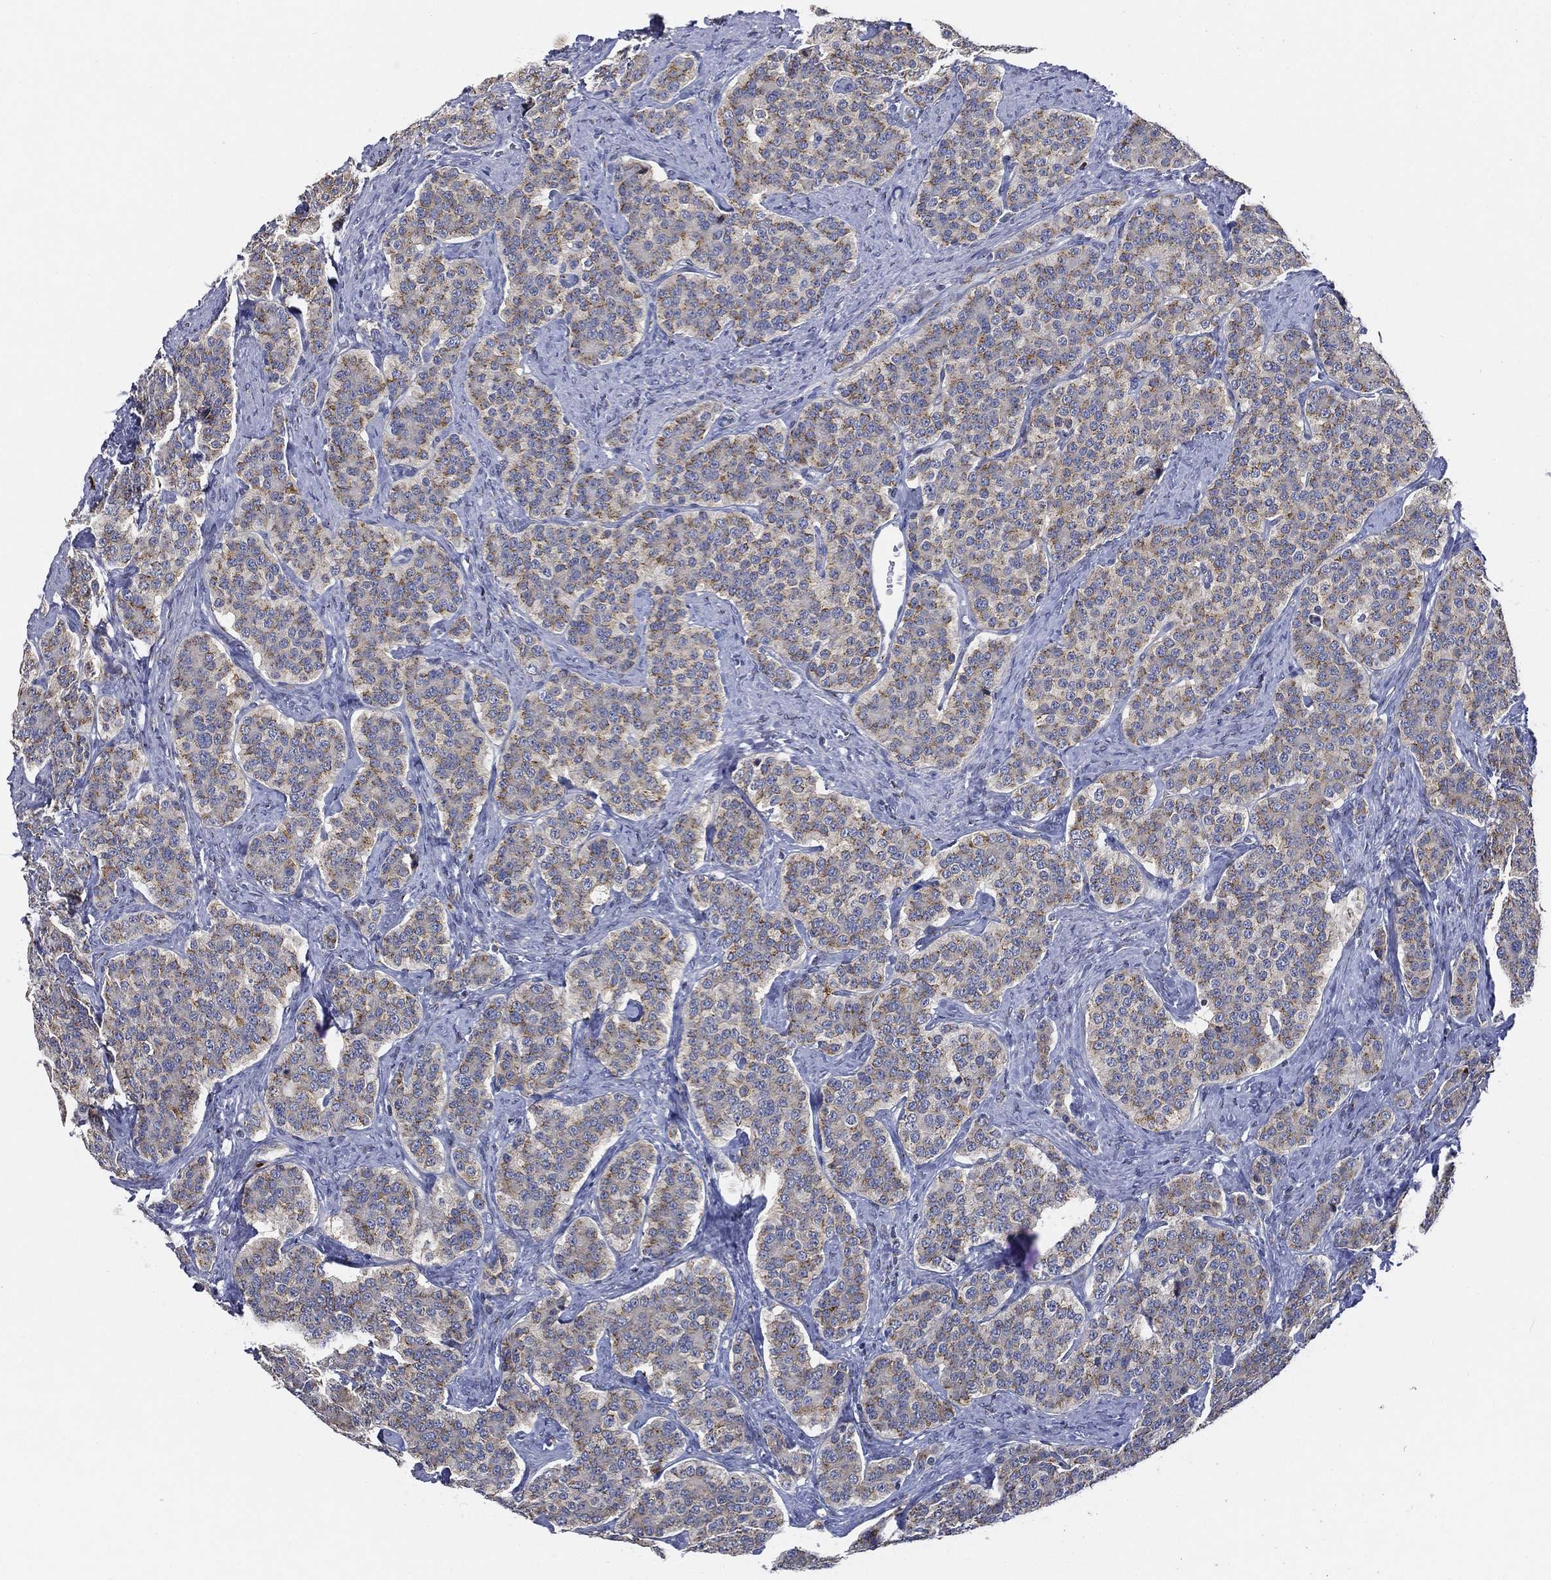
{"staining": {"intensity": "moderate", "quantity": "25%-75%", "location": "cytoplasmic/membranous"}, "tissue": "carcinoid", "cell_type": "Tumor cells", "image_type": "cancer", "snomed": [{"axis": "morphology", "description": "Carcinoid, malignant, NOS"}, {"axis": "topography", "description": "Small intestine"}], "caption": "A micrograph of malignant carcinoid stained for a protein exhibits moderate cytoplasmic/membranous brown staining in tumor cells. (IHC, brightfield microscopy, high magnification).", "gene": "TICAM1", "patient": {"sex": "female", "age": 58}}